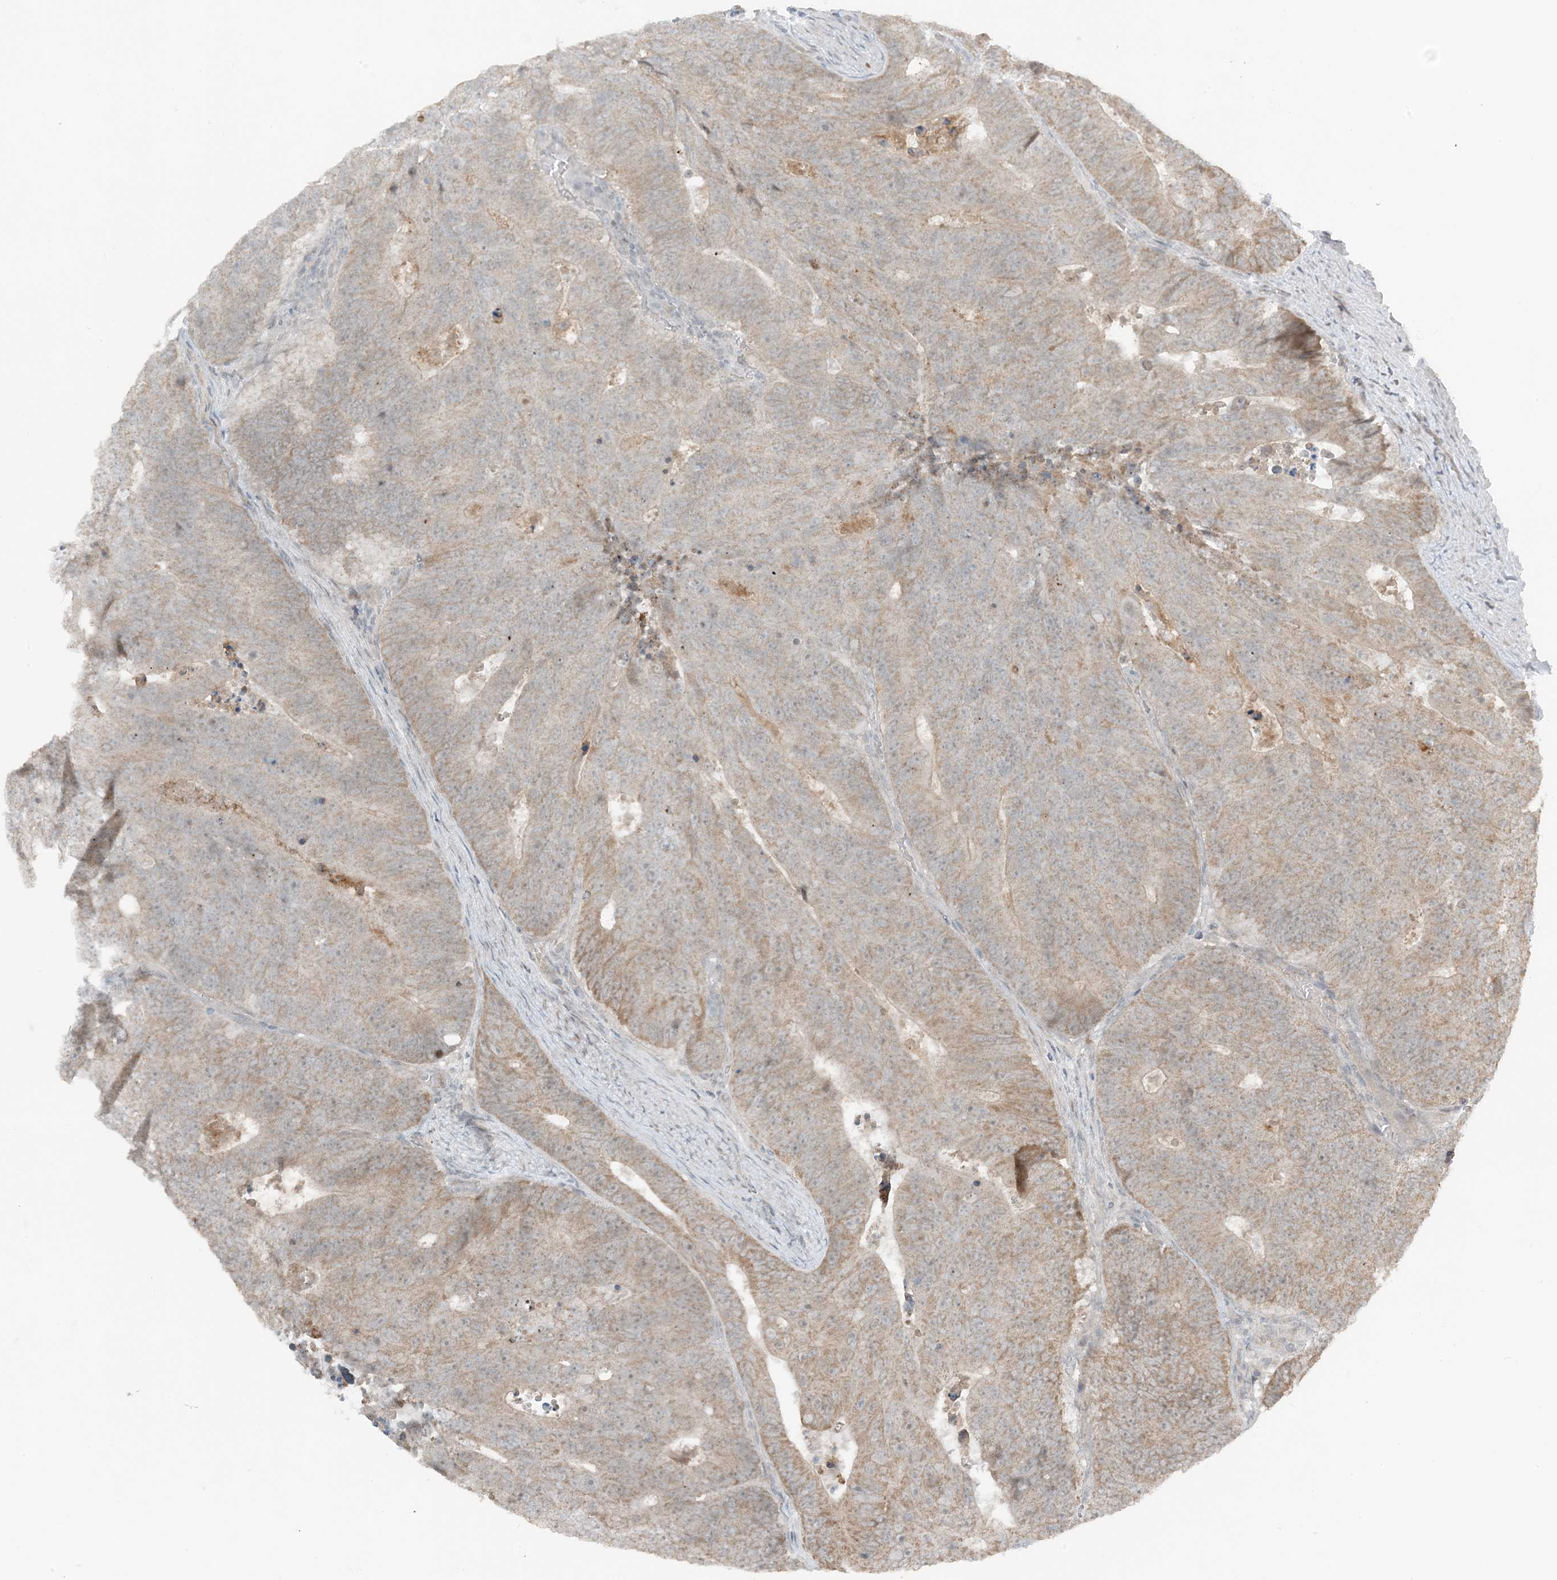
{"staining": {"intensity": "weak", "quantity": ">75%", "location": "cytoplasmic/membranous"}, "tissue": "colorectal cancer", "cell_type": "Tumor cells", "image_type": "cancer", "snomed": [{"axis": "morphology", "description": "Adenocarcinoma, NOS"}, {"axis": "topography", "description": "Colon"}], "caption": "Colorectal adenocarcinoma stained for a protein shows weak cytoplasmic/membranous positivity in tumor cells.", "gene": "MITD1", "patient": {"sex": "male", "age": 87}}